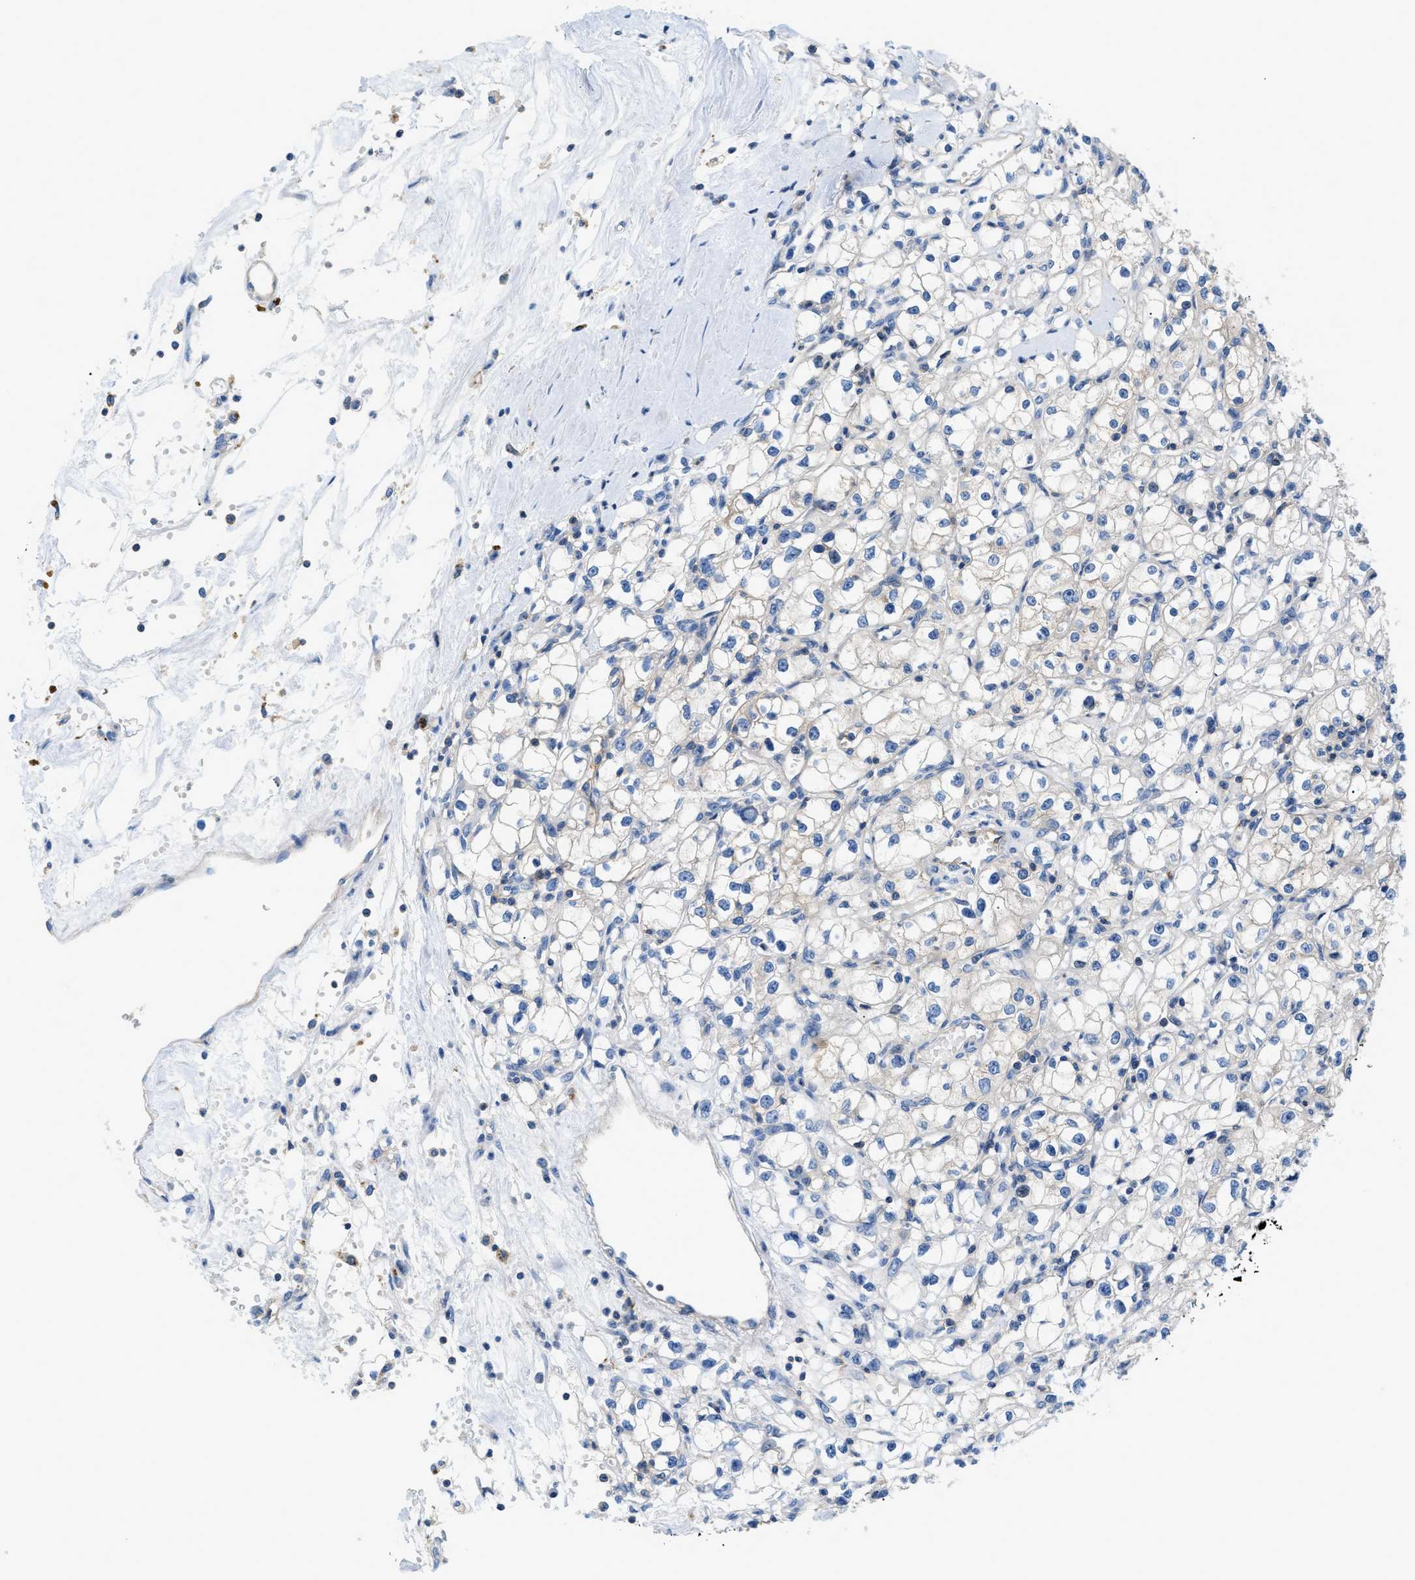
{"staining": {"intensity": "negative", "quantity": "none", "location": "none"}, "tissue": "renal cancer", "cell_type": "Tumor cells", "image_type": "cancer", "snomed": [{"axis": "morphology", "description": "Adenocarcinoma, NOS"}, {"axis": "topography", "description": "Kidney"}], "caption": "An image of adenocarcinoma (renal) stained for a protein reveals no brown staining in tumor cells. (Stains: DAB (3,3'-diaminobenzidine) immunohistochemistry (IHC) with hematoxylin counter stain, Microscopy: brightfield microscopy at high magnification).", "gene": "ORAI1", "patient": {"sex": "male", "age": 56}}